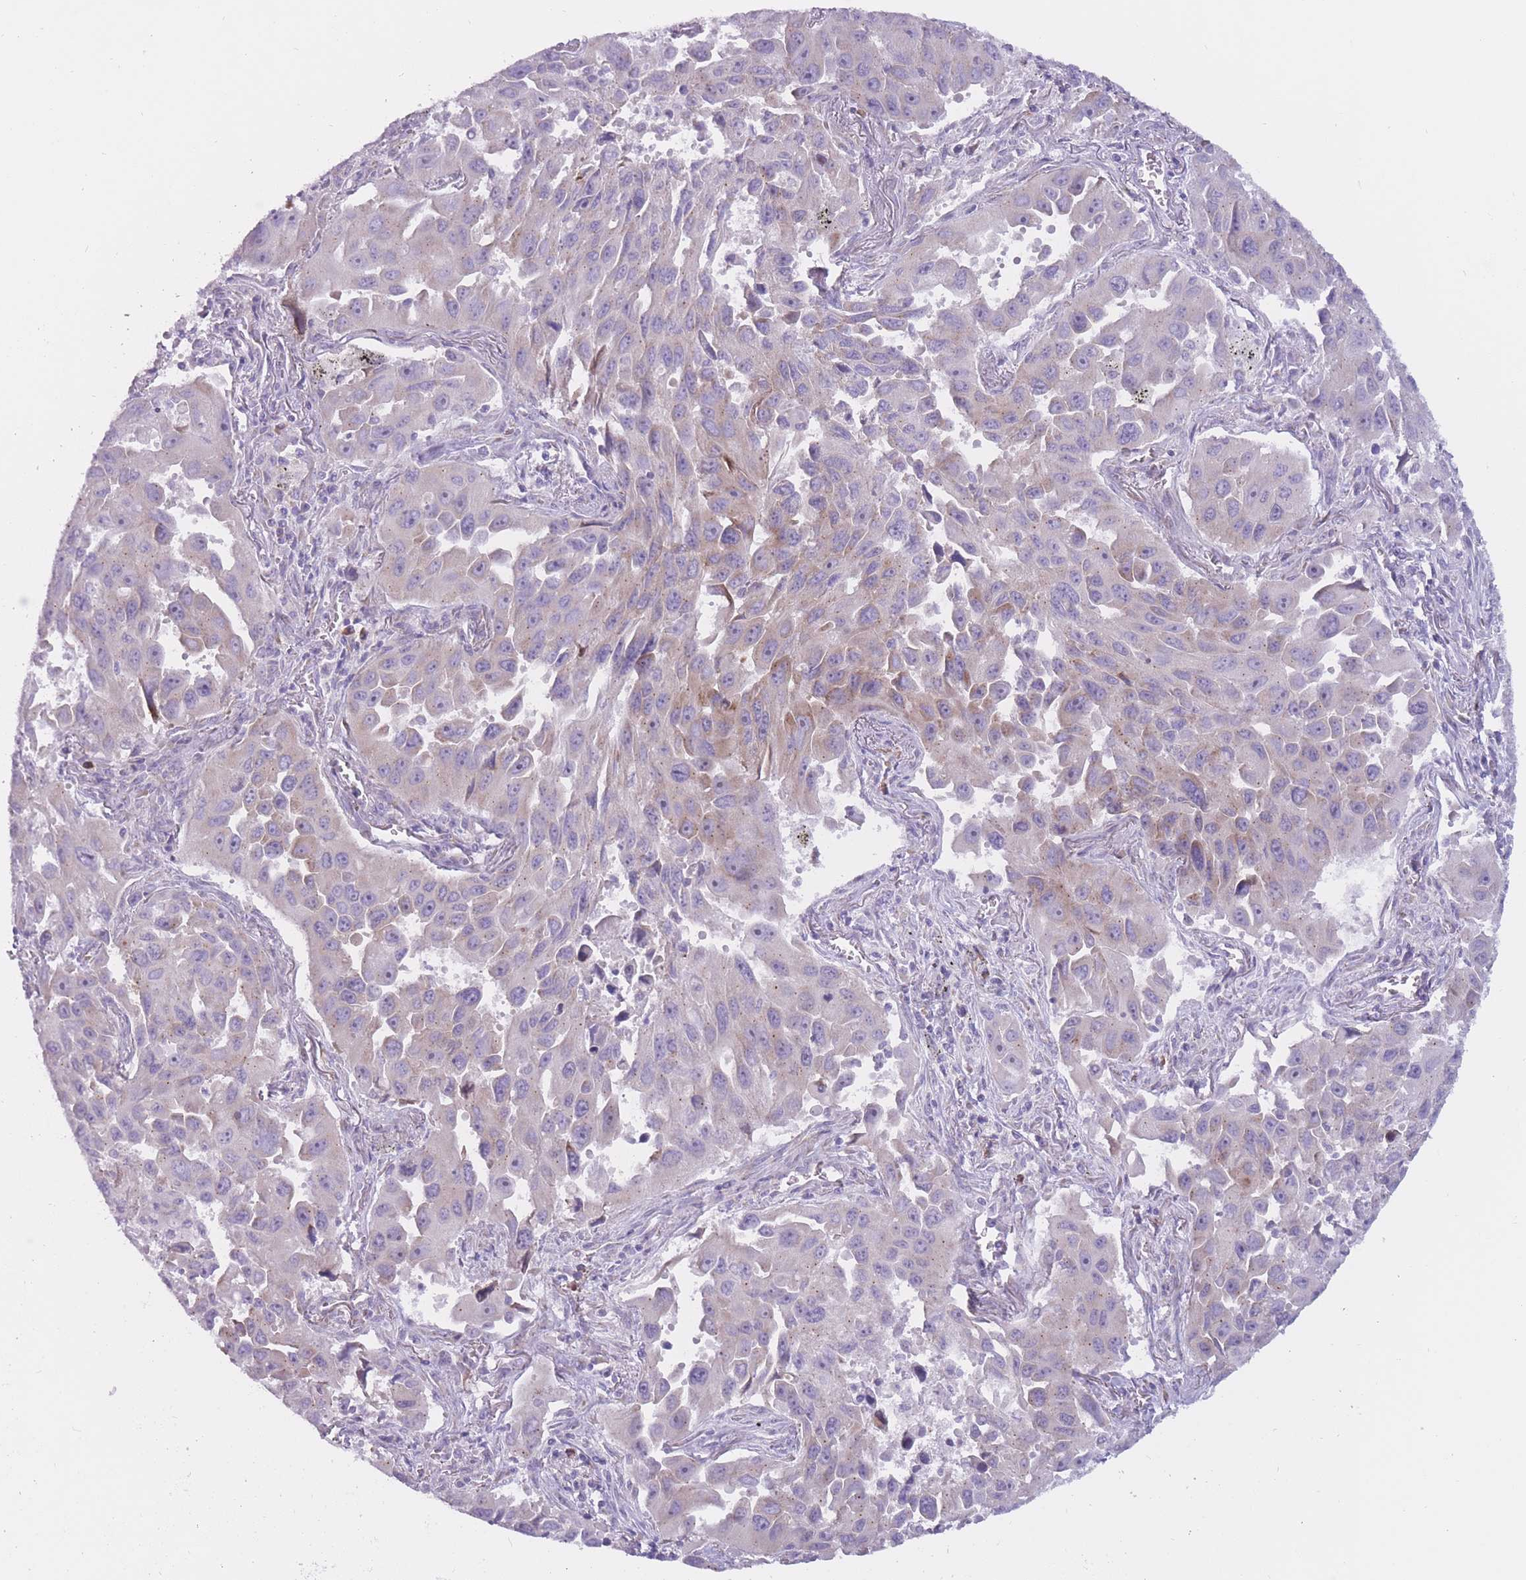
{"staining": {"intensity": "weak", "quantity": "<25%", "location": "cytoplasmic/membranous"}, "tissue": "lung cancer", "cell_type": "Tumor cells", "image_type": "cancer", "snomed": [{"axis": "morphology", "description": "Adenocarcinoma, NOS"}, {"axis": "topography", "description": "Lung"}], "caption": "Histopathology image shows no protein staining in tumor cells of adenocarcinoma (lung) tissue.", "gene": "RPL18", "patient": {"sex": "male", "age": 66}}